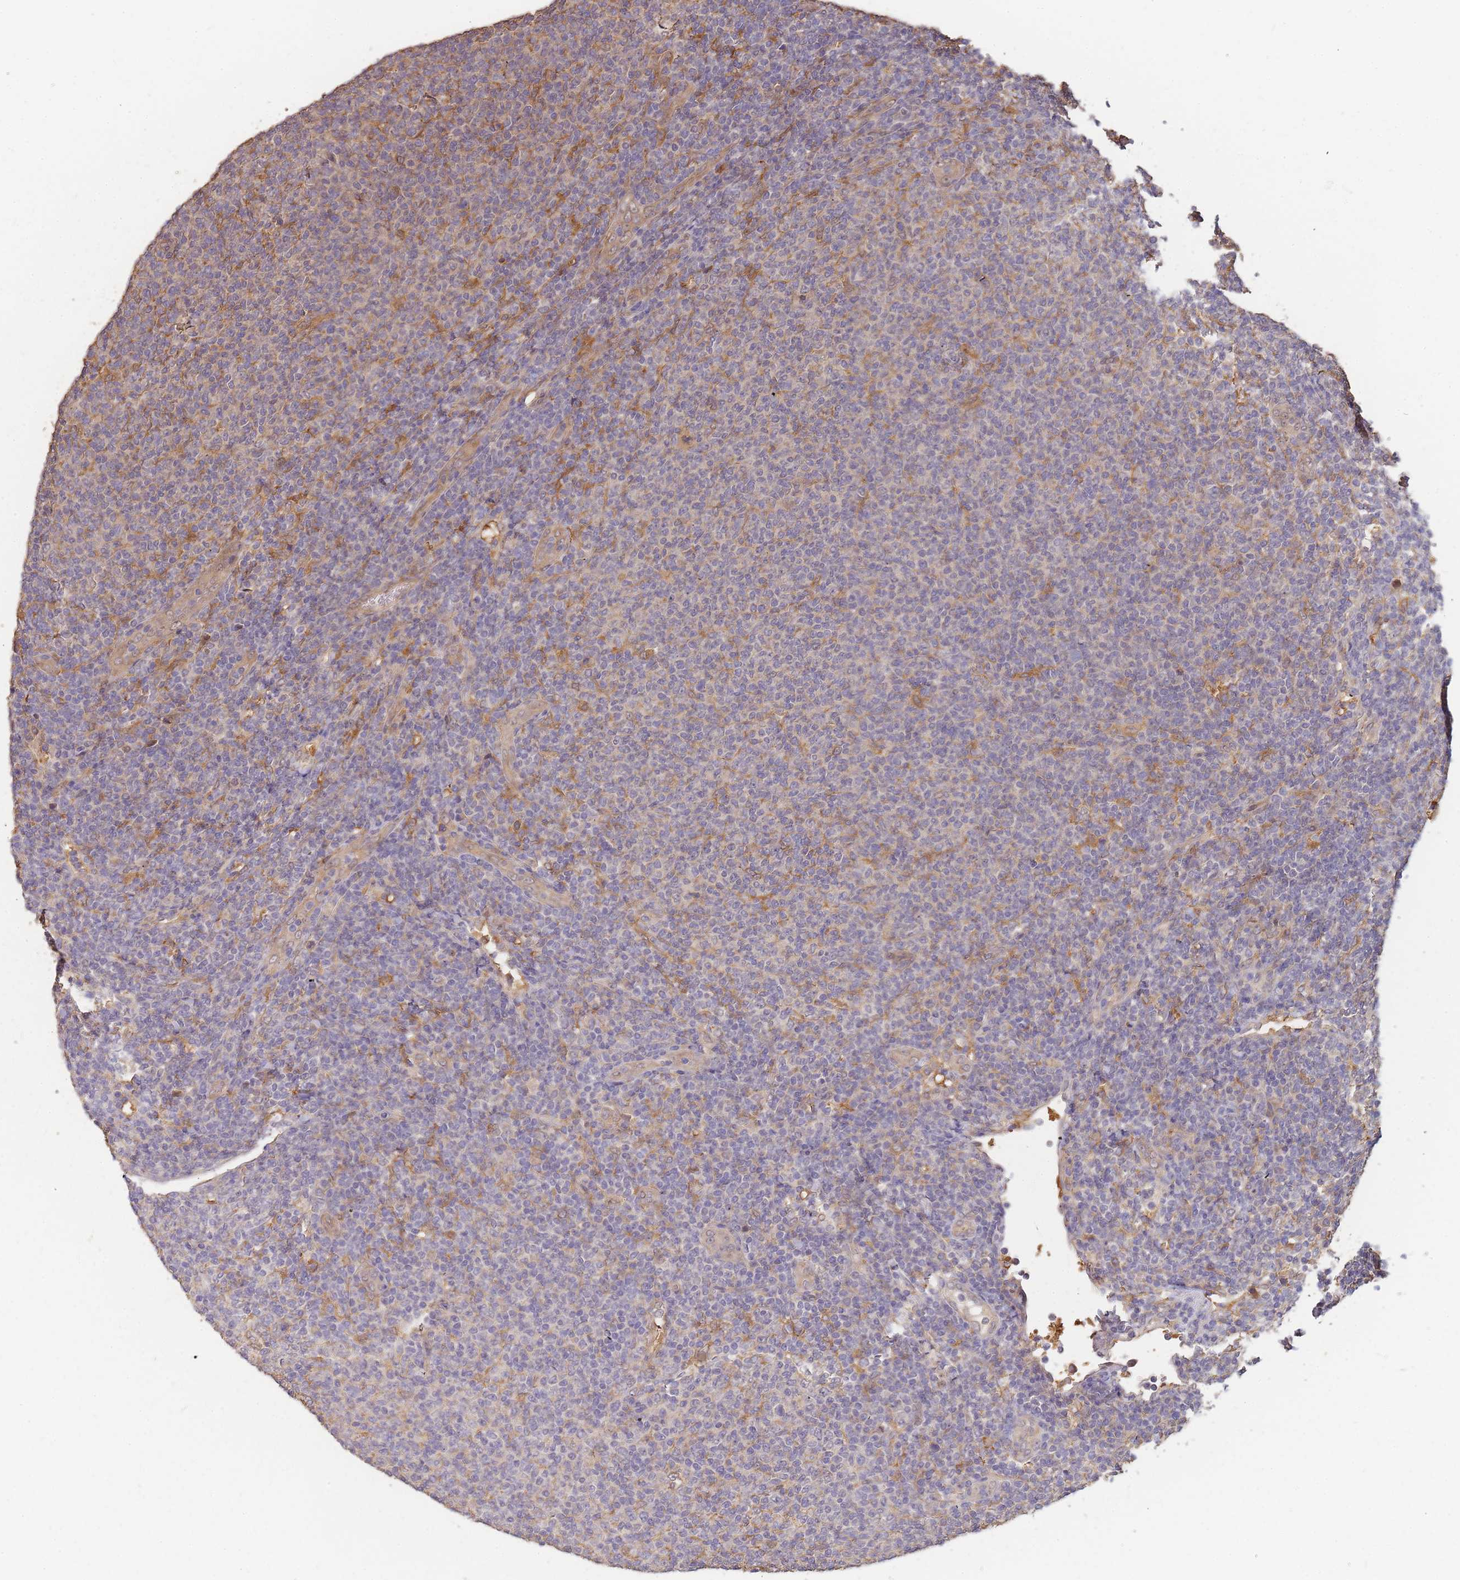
{"staining": {"intensity": "moderate", "quantity": "25%-75%", "location": "cytoplasmic/membranous"}, "tissue": "lymphoma", "cell_type": "Tumor cells", "image_type": "cancer", "snomed": [{"axis": "morphology", "description": "Malignant lymphoma, non-Hodgkin's type, Low grade"}, {"axis": "topography", "description": "Lymph node"}], "caption": "Malignant lymphoma, non-Hodgkin's type (low-grade) was stained to show a protein in brown. There is medium levels of moderate cytoplasmic/membranous expression in approximately 25%-75% of tumor cells. Immunohistochemistry stains the protein of interest in brown and the nuclei are stained blue.", "gene": "CDKN2AIPNL", "patient": {"sex": "male", "age": 66}}